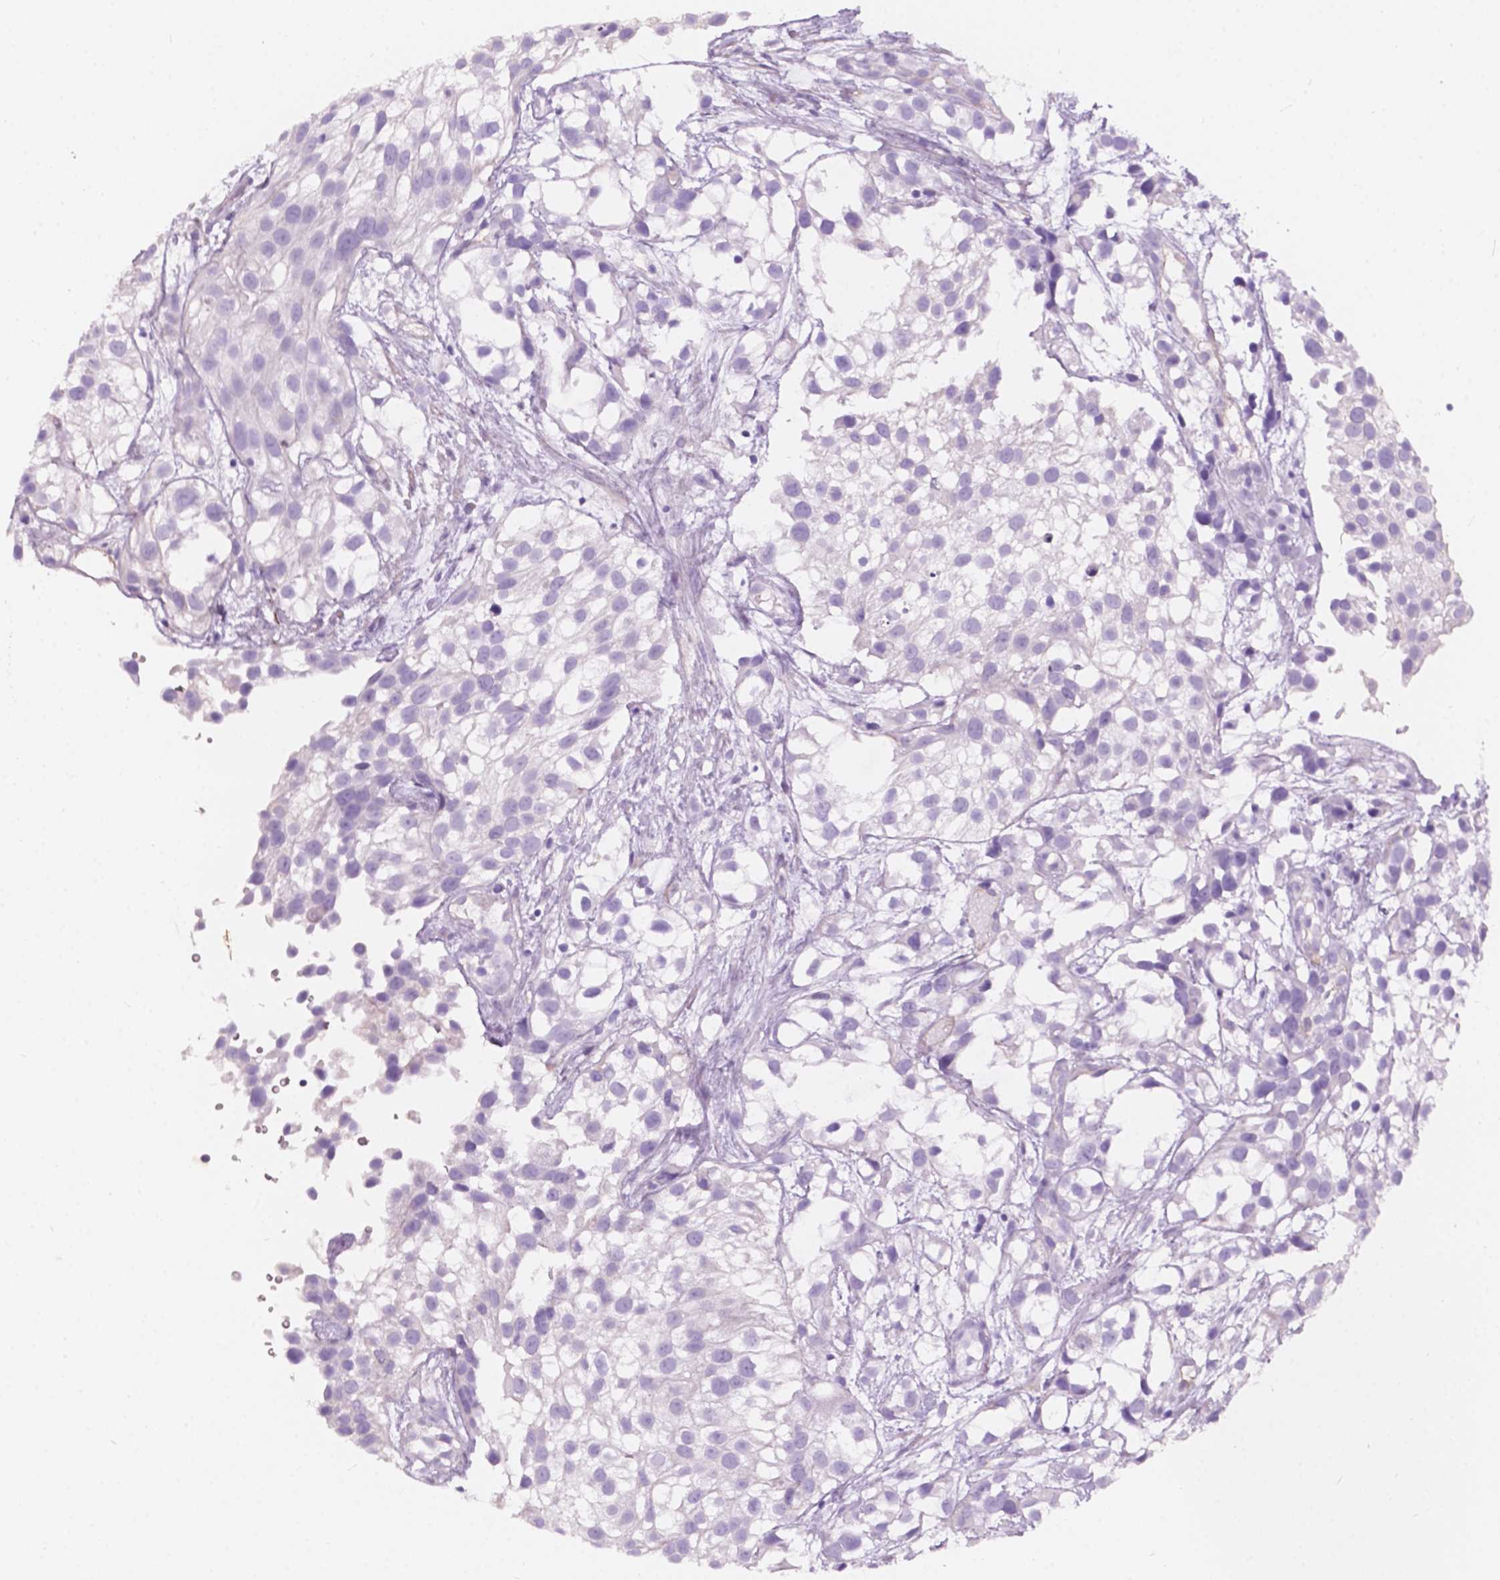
{"staining": {"intensity": "negative", "quantity": "none", "location": "none"}, "tissue": "urothelial cancer", "cell_type": "Tumor cells", "image_type": "cancer", "snomed": [{"axis": "morphology", "description": "Urothelial carcinoma, High grade"}, {"axis": "topography", "description": "Urinary bladder"}], "caption": "IHC micrograph of urothelial cancer stained for a protein (brown), which shows no expression in tumor cells.", "gene": "FXYD2", "patient": {"sex": "male", "age": 56}}